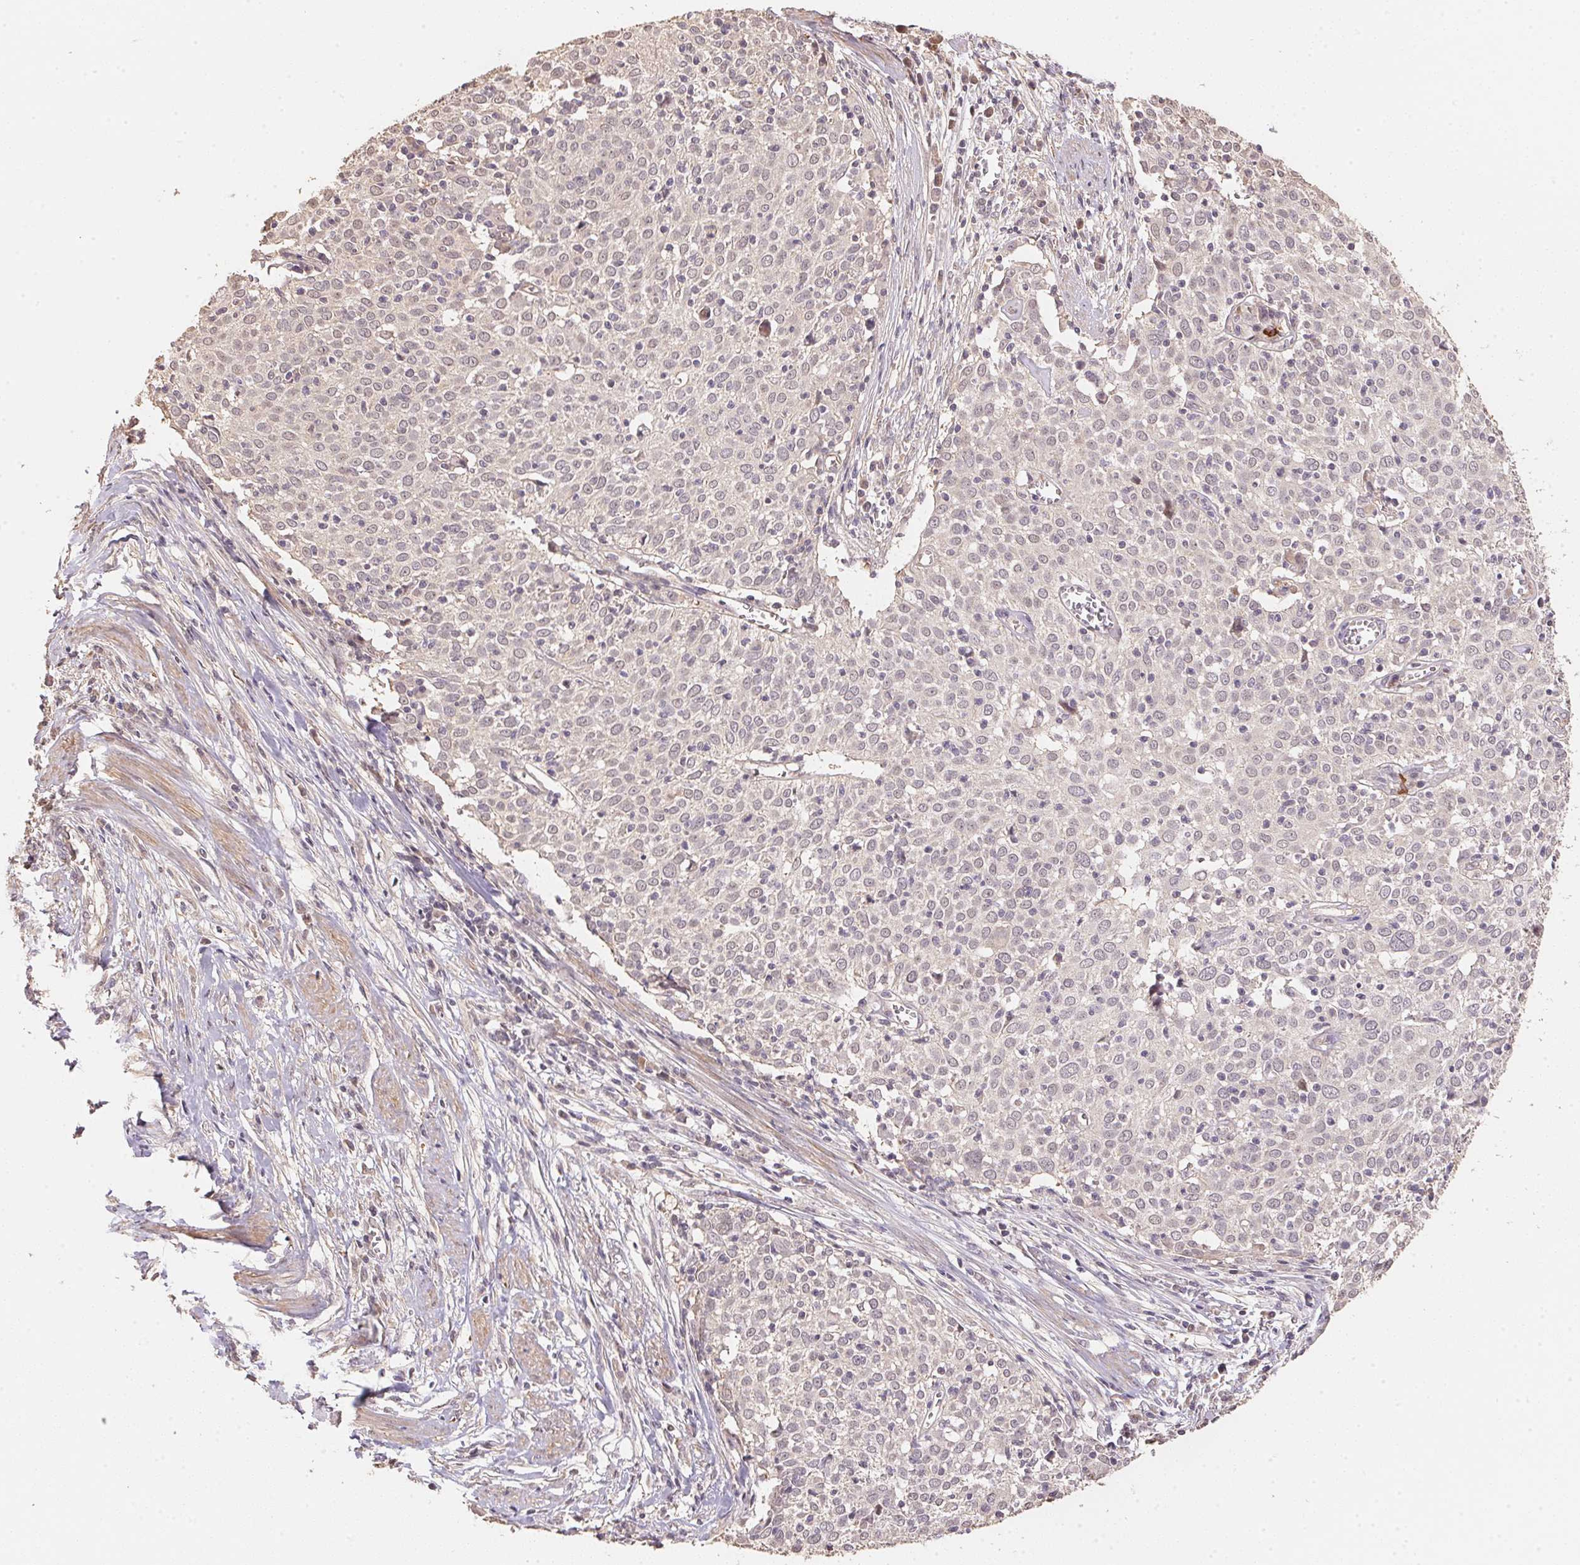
{"staining": {"intensity": "negative", "quantity": "none", "location": "none"}, "tissue": "cervical cancer", "cell_type": "Tumor cells", "image_type": "cancer", "snomed": [{"axis": "morphology", "description": "Squamous cell carcinoma, NOS"}, {"axis": "topography", "description": "Cervix"}], "caption": "This is an immunohistochemistry photomicrograph of cervical squamous cell carcinoma. There is no expression in tumor cells.", "gene": "TMEM222", "patient": {"sex": "female", "age": 39}}